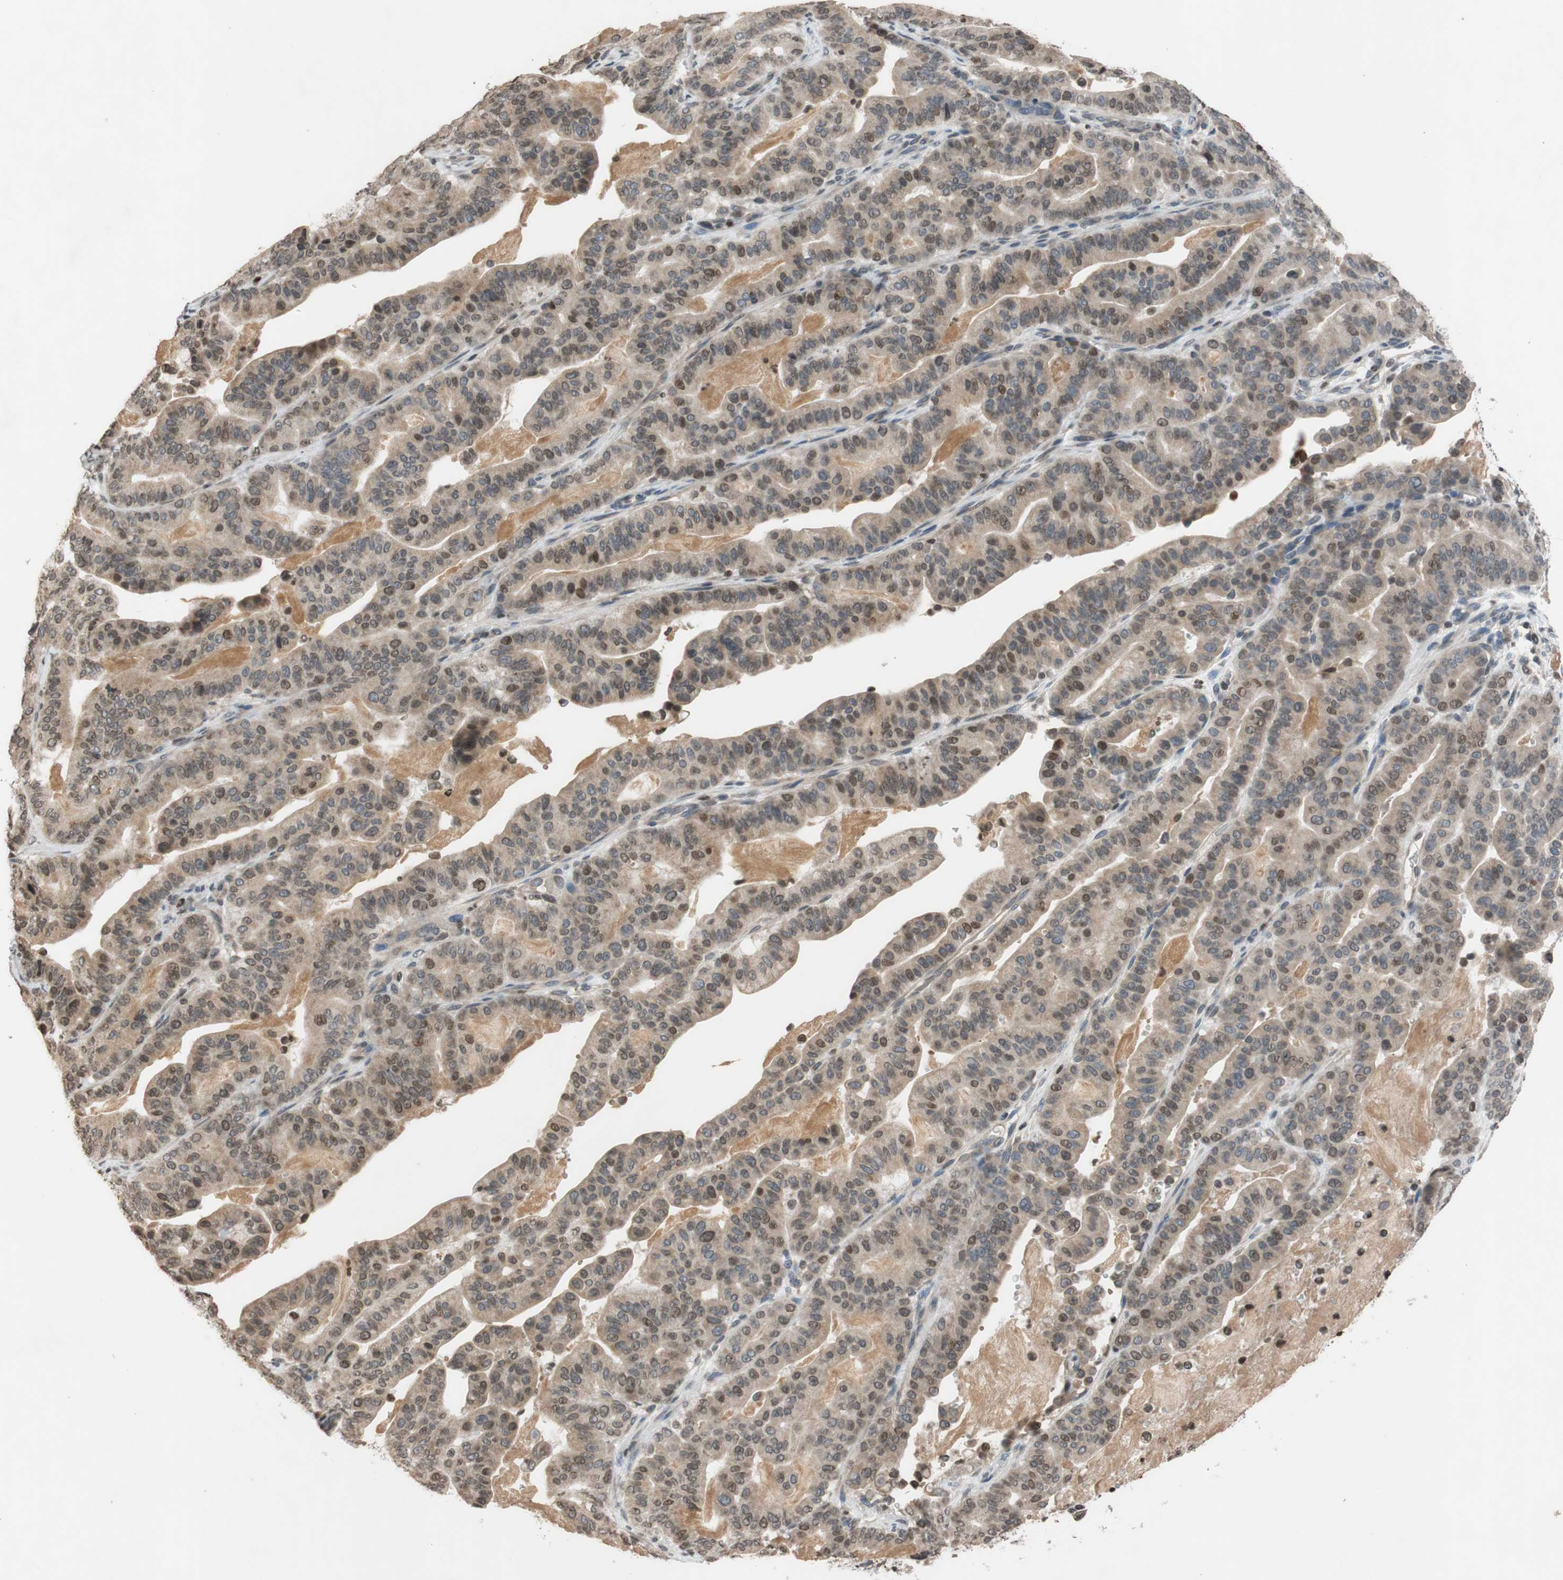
{"staining": {"intensity": "moderate", "quantity": "25%-75%", "location": "cytoplasmic/membranous,nuclear"}, "tissue": "pancreatic cancer", "cell_type": "Tumor cells", "image_type": "cancer", "snomed": [{"axis": "morphology", "description": "Adenocarcinoma, NOS"}, {"axis": "topography", "description": "Pancreas"}], "caption": "Immunohistochemical staining of human pancreatic cancer (adenocarcinoma) demonstrates medium levels of moderate cytoplasmic/membranous and nuclear protein staining in about 25%-75% of tumor cells. (brown staining indicates protein expression, while blue staining denotes nuclei).", "gene": "MCM6", "patient": {"sex": "male", "age": 63}}